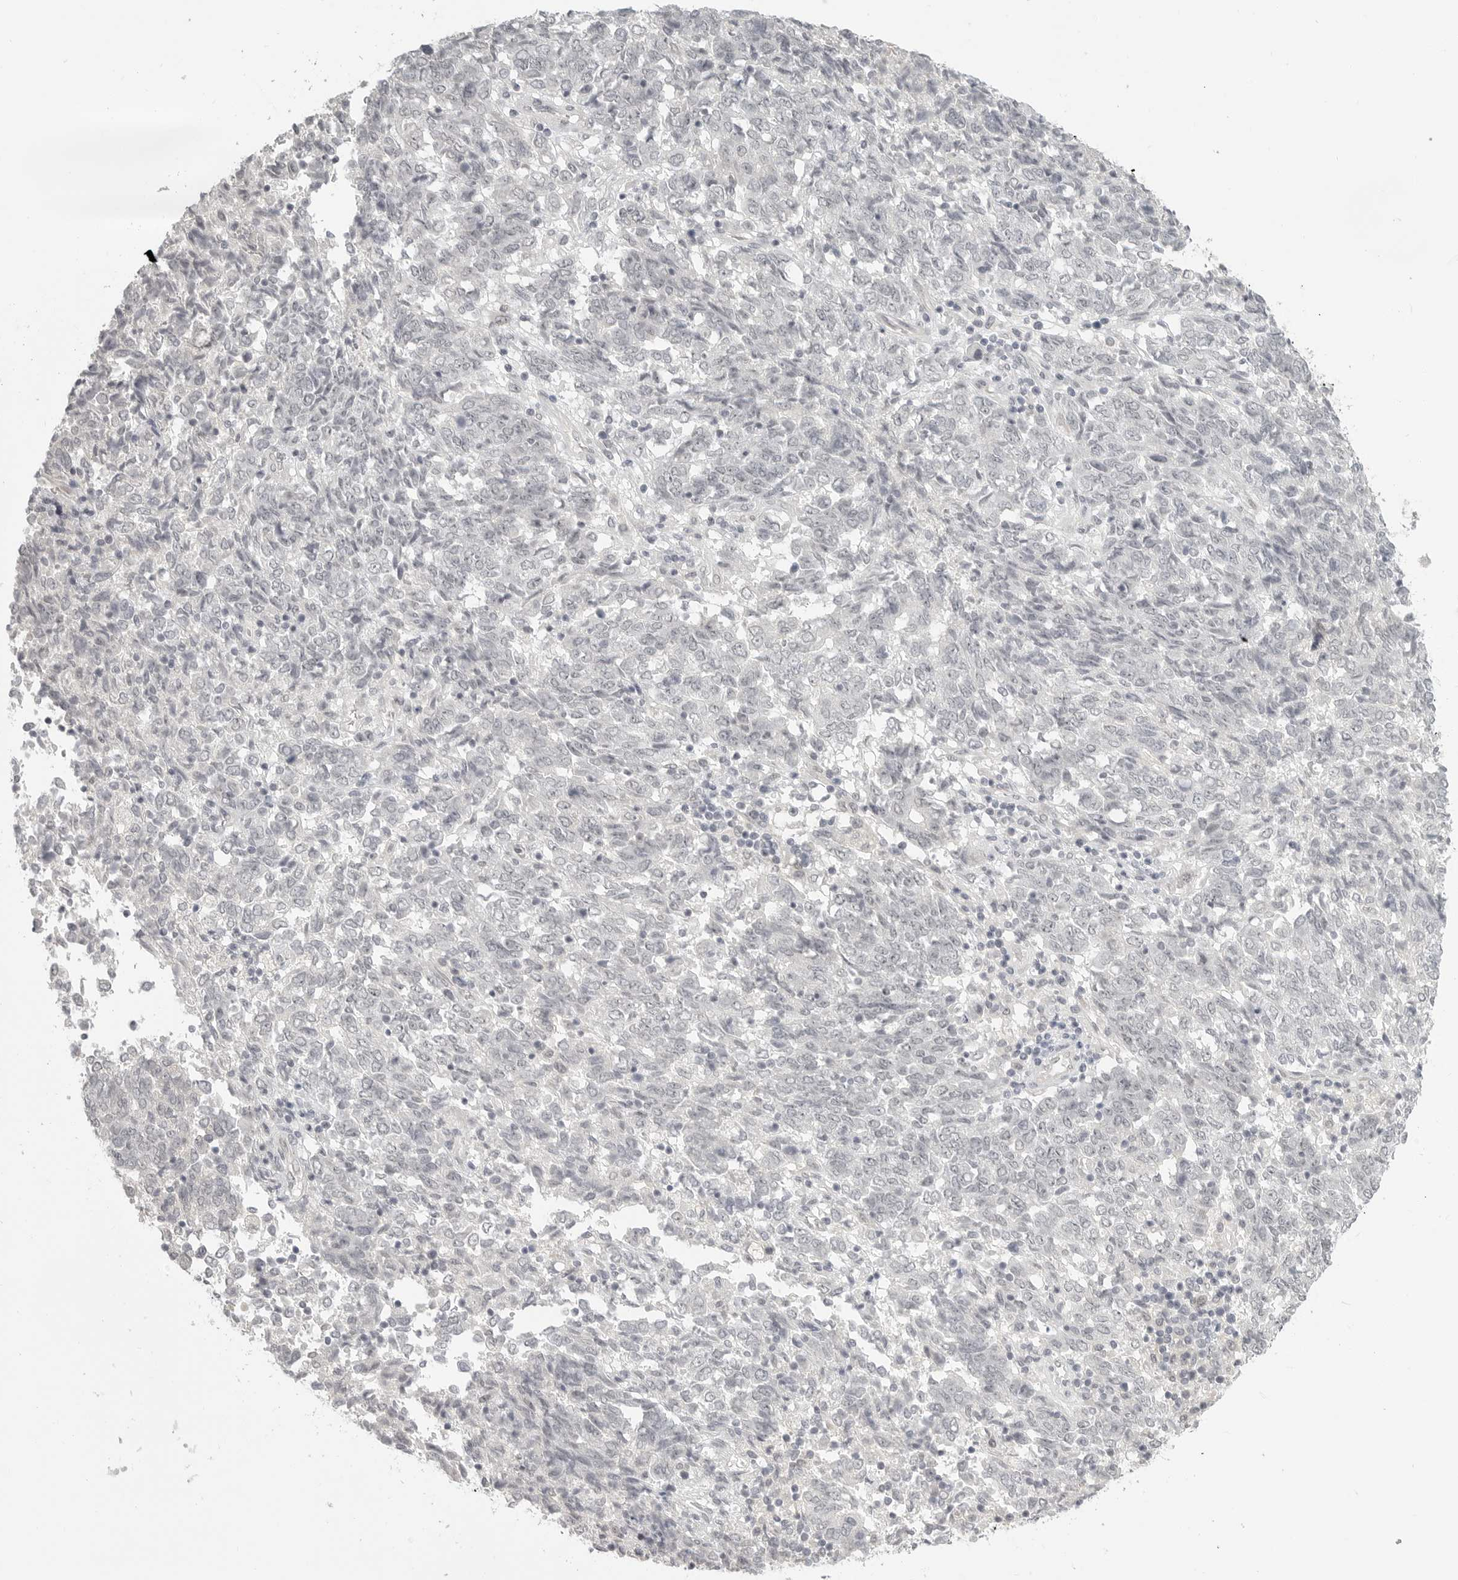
{"staining": {"intensity": "negative", "quantity": "none", "location": "none"}, "tissue": "endometrial cancer", "cell_type": "Tumor cells", "image_type": "cancer", "snomed": [{"axis": "morphology", "description": "Adenocarcinoma, NOS"}, {"axis": "topography", "description": "Endometrium"}], "caption": "DAB immunohistochemical staining of human endometrial adenocarcinoma exhibits no significant expression in tumor cells.", "gene": "KLK11", "patient": {"sex": "female", "age": 80}}